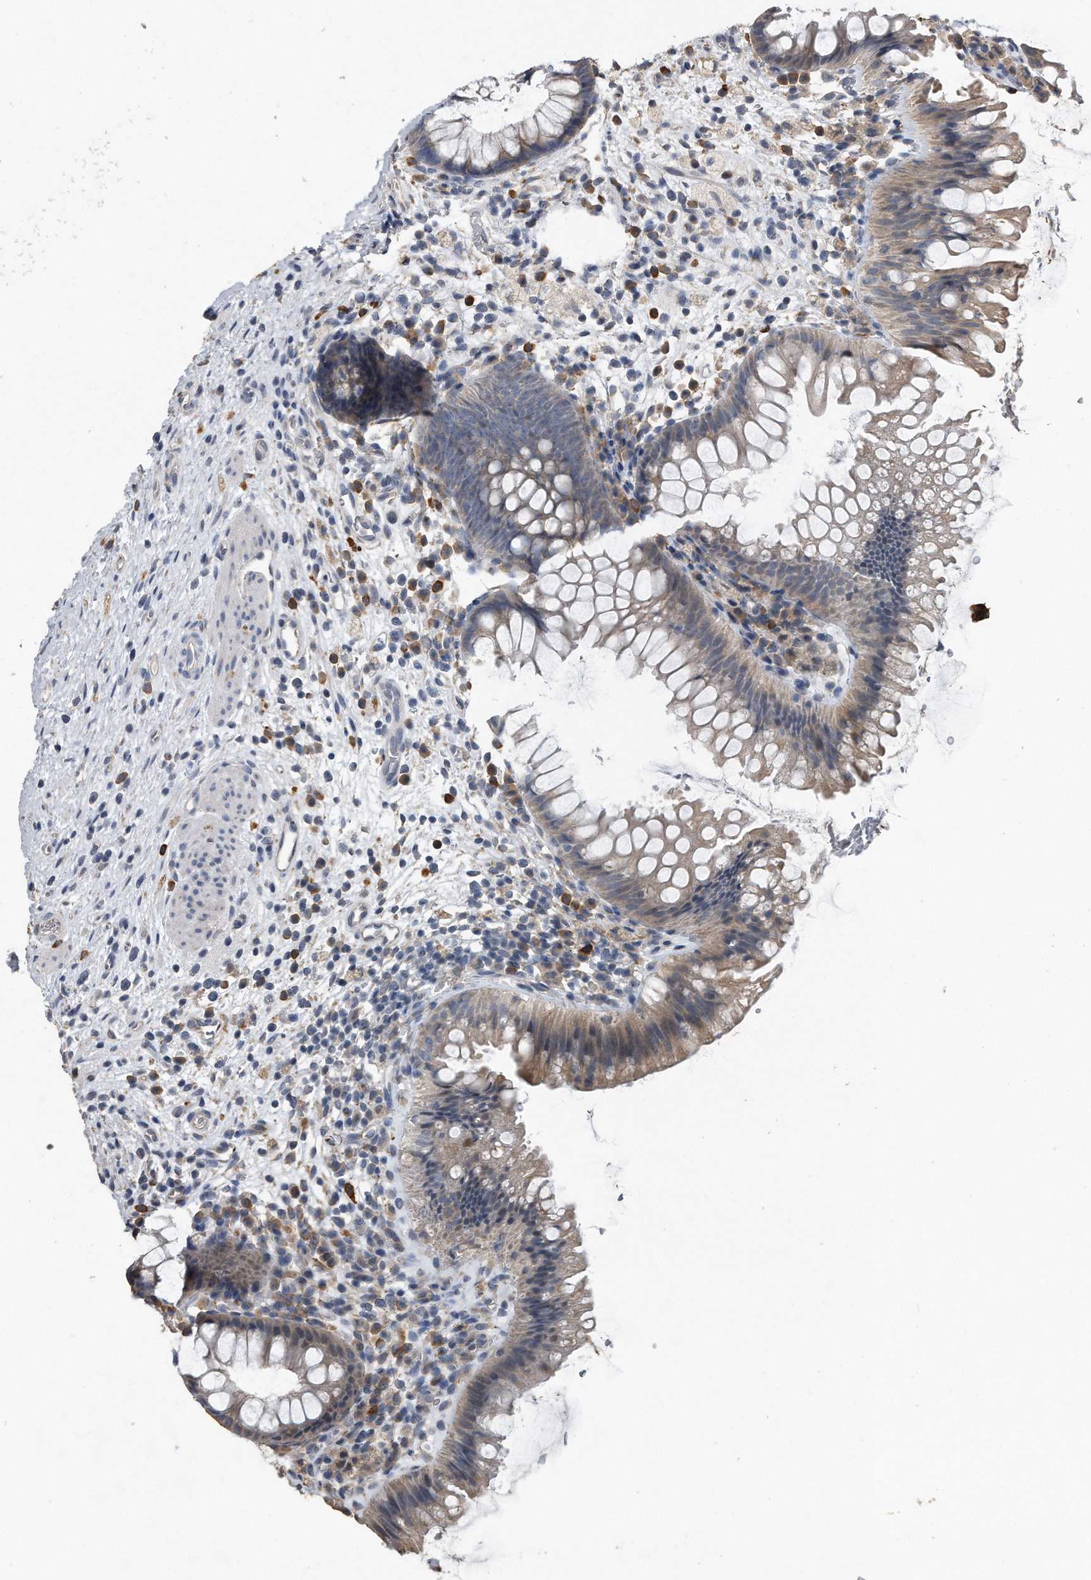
{"staining": {"intensity": "weak", "quantity": ">75%", "location": "cytoplasmic/membranous"}, "tissue": "colon", "cell_type": "Endothelial cells", "image_type": "normal", "snomed": [{"axis": "morphology", "description": "Normal tissue, NOS"}, {"axis": "topography", "description": "Colon"}], "caption": "Approximately >75% of endothelial cells in unremarkable human colon display weak cytoplasmic/membranous protein staining as visualized by brown immunohistochemical staining.", "gene": "PCLO", "patient": {"sex": "female", "age": 62}}